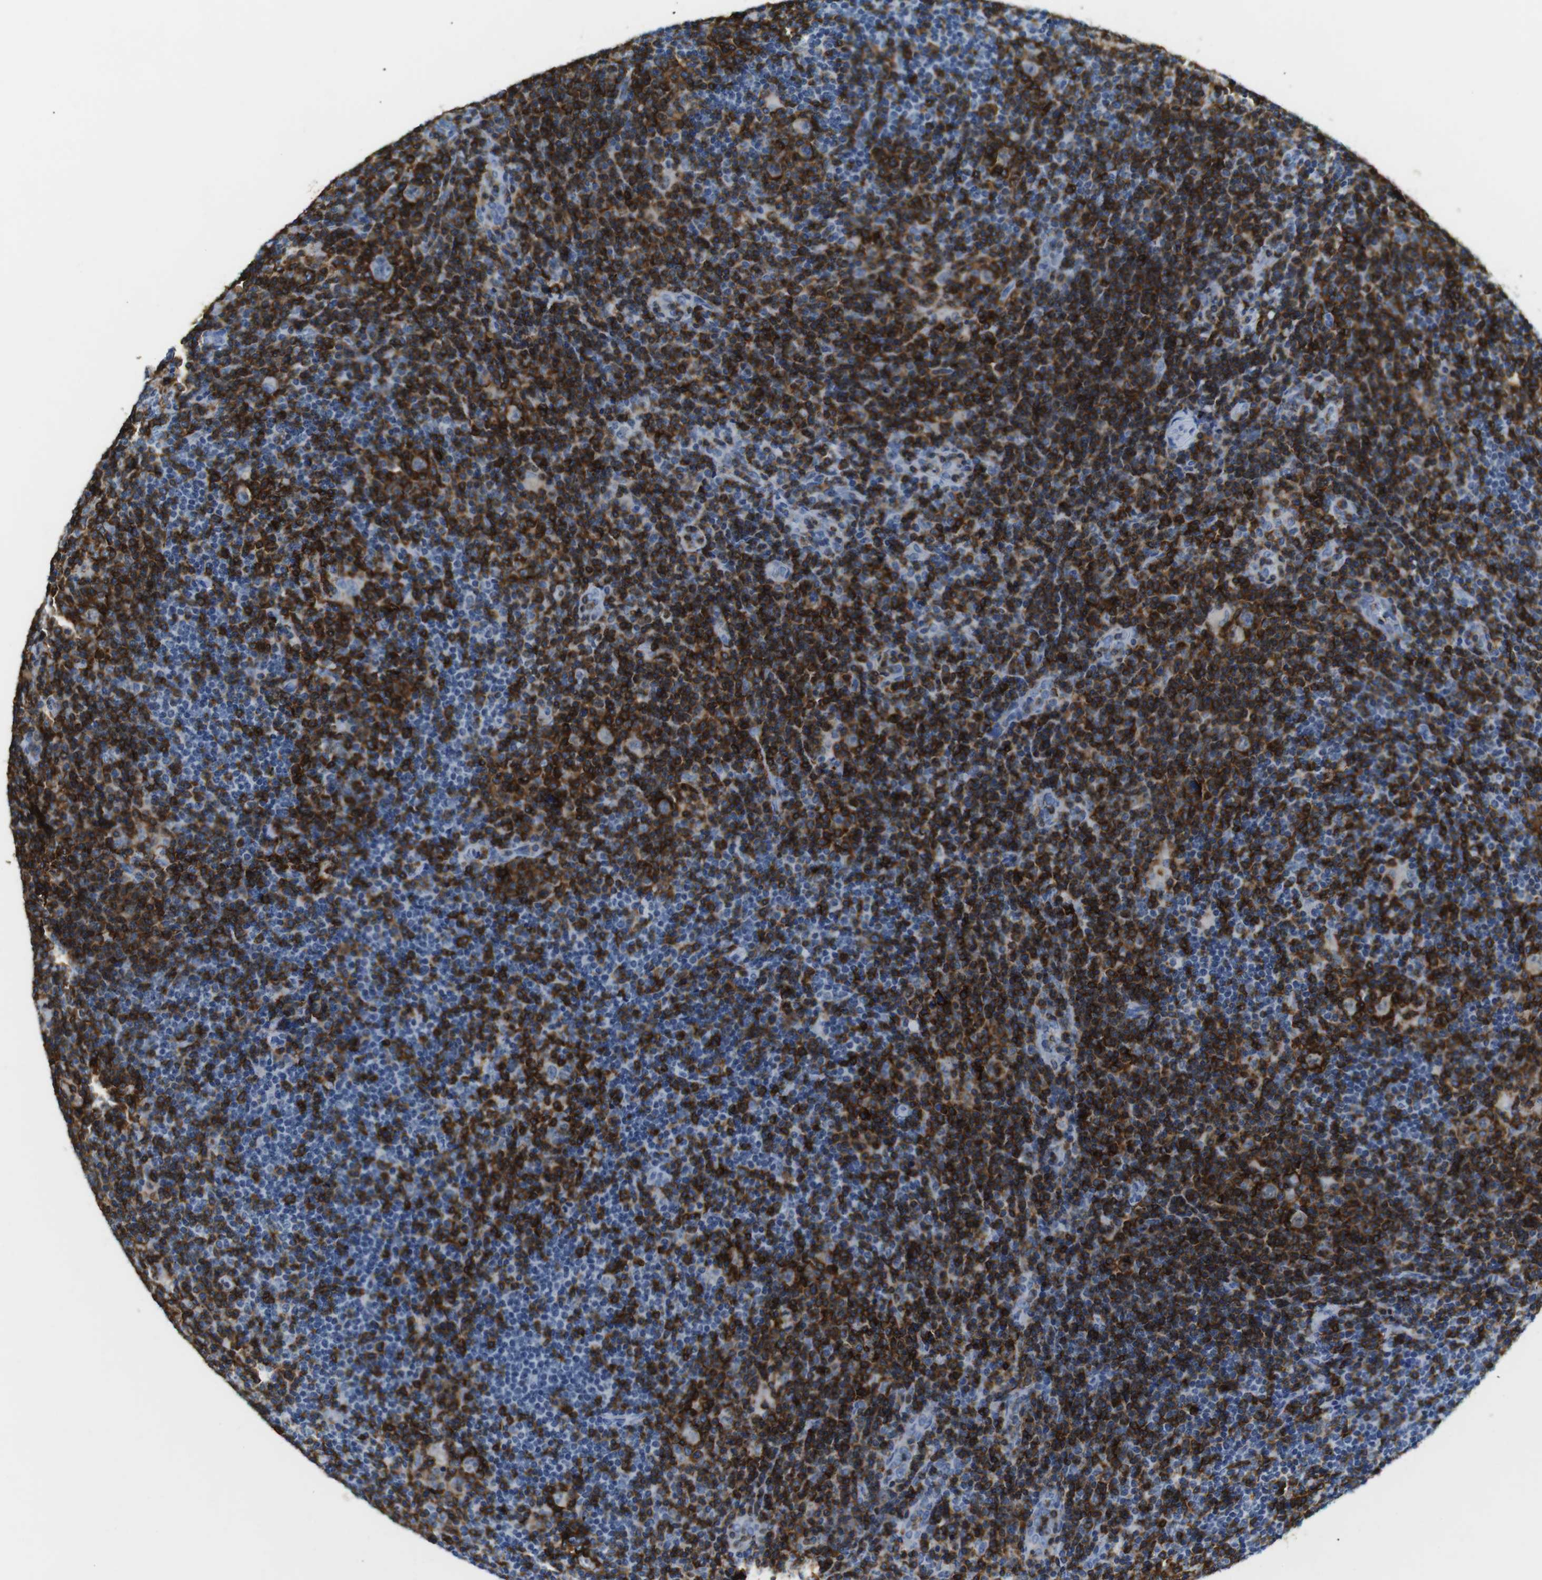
{"staining": {"intensity": "negative", "quantity": "none", "location": "none"}, "tissue": "lymphoma", "cell_type": "Tumor cells", "image_type": "cancer", "snomed": [{"axis": "morphology", "description": "Hodgkin's disease, NOS"}, {"axis": "topography", "description": "Lymph node"}], "caption": "Image shows no protein expression in tumor cells of lymphoma tissue. (Stains: DAB (3,3'-diaminobenzidine) immunohistochemistry with hematoxylin counter stain, Microscopy: brightfield microscopy at high magnification).", "gene": "LAT", "patient": {"sex": "female", "age": 57}}